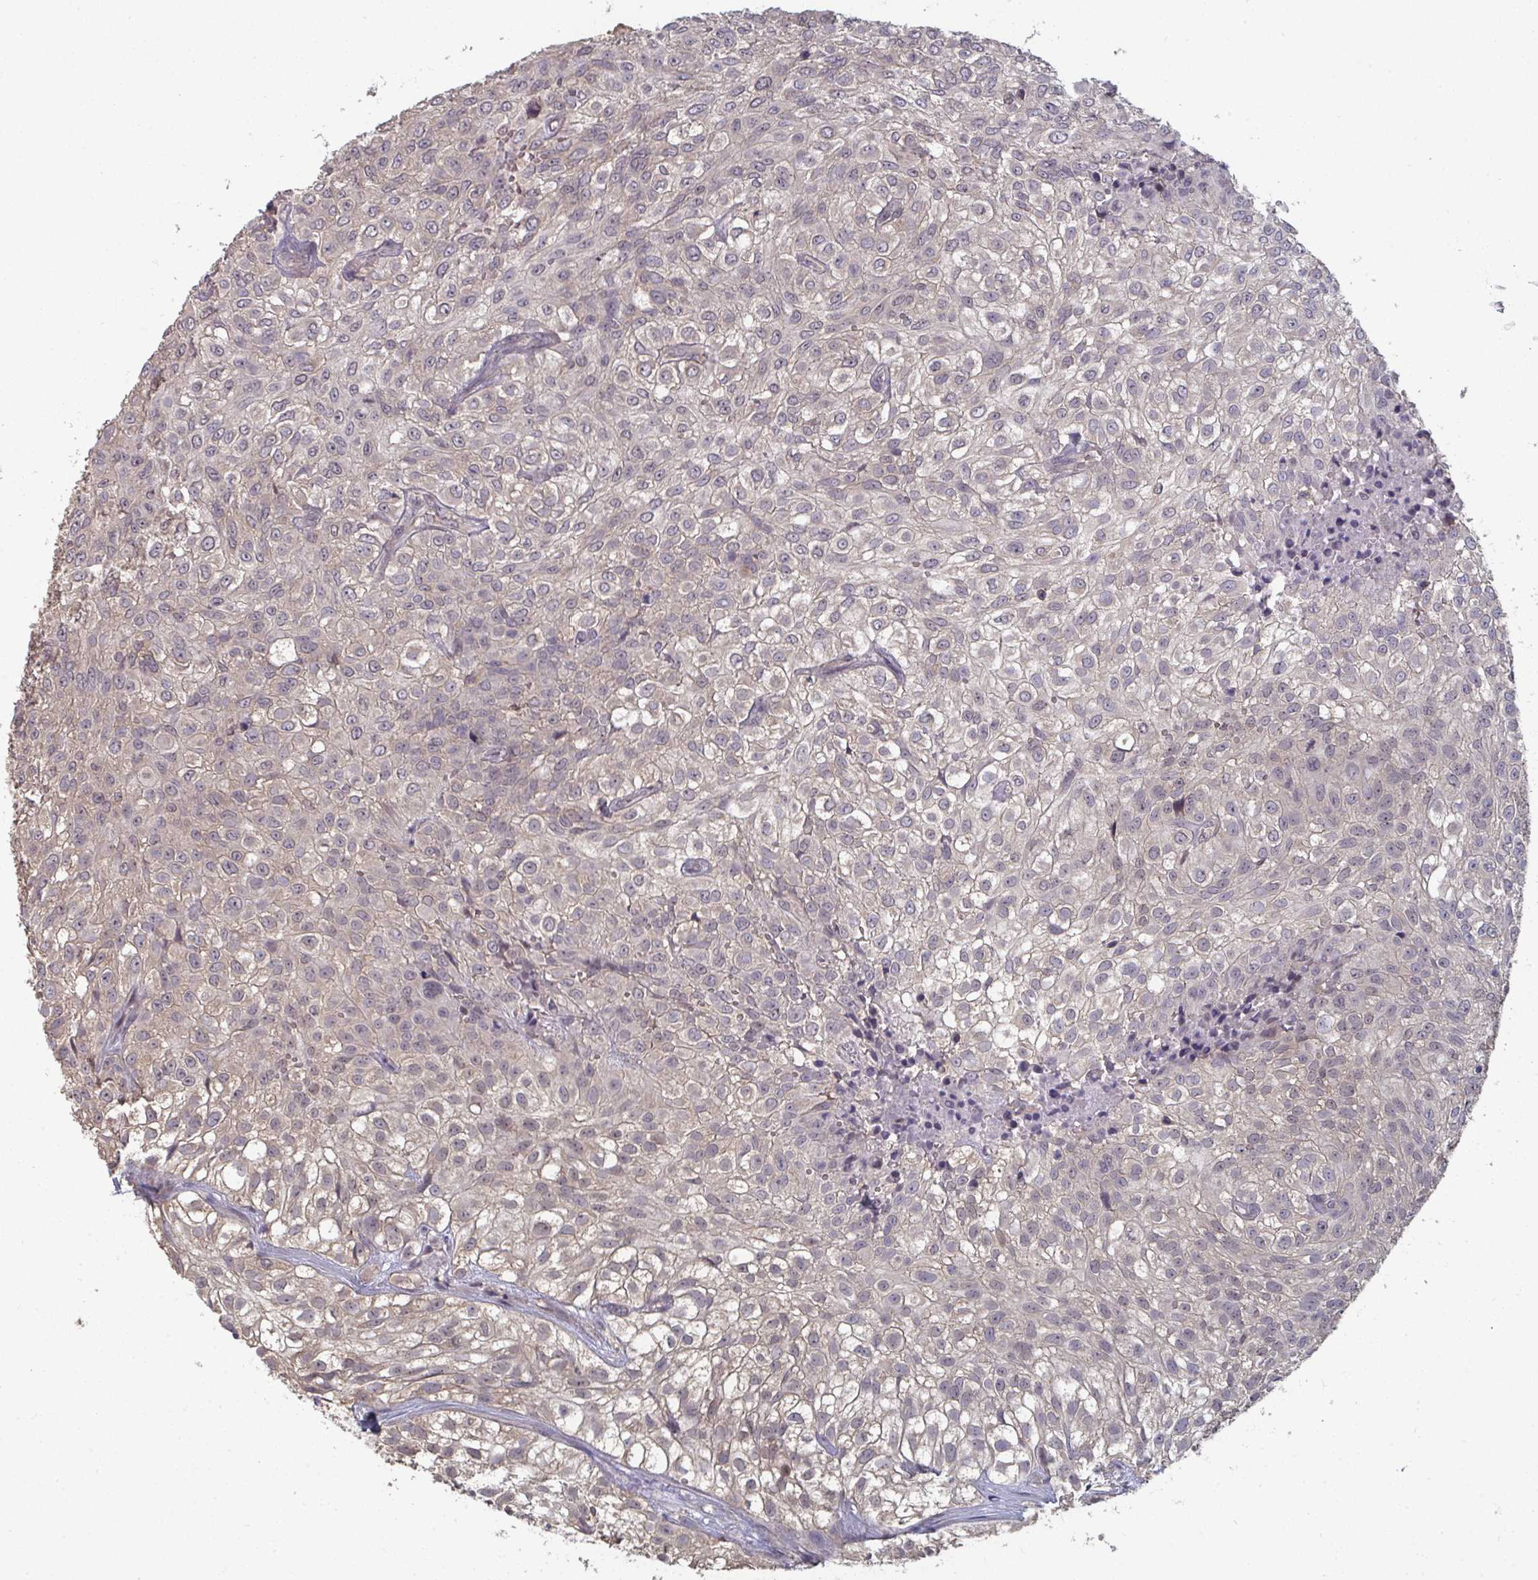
{"staining": {"intensity": "weak", "quantity": "<25%", "location": "cytoplasmic/membranous"}, "tissue": "urothelial cancer", "cell_type": "Tumor cells", "image_type": "cancer", "snomed": [{"axis": "morphology", "description": "Urothelial carcinoma, High grade"}, {"axis": "topography", "description": "Urinary bladder"}], "caption": "The histopathology image reveals no significant expression in tumor cells of urothelial cancer. The staining was performed using DAB to visualize the protein expression in brown, while the nuclei were stained in blue with hematoxylin (Magnification: 20x).", "gene": "LIX1", "patient": {"sex": "male", "age": 56}}